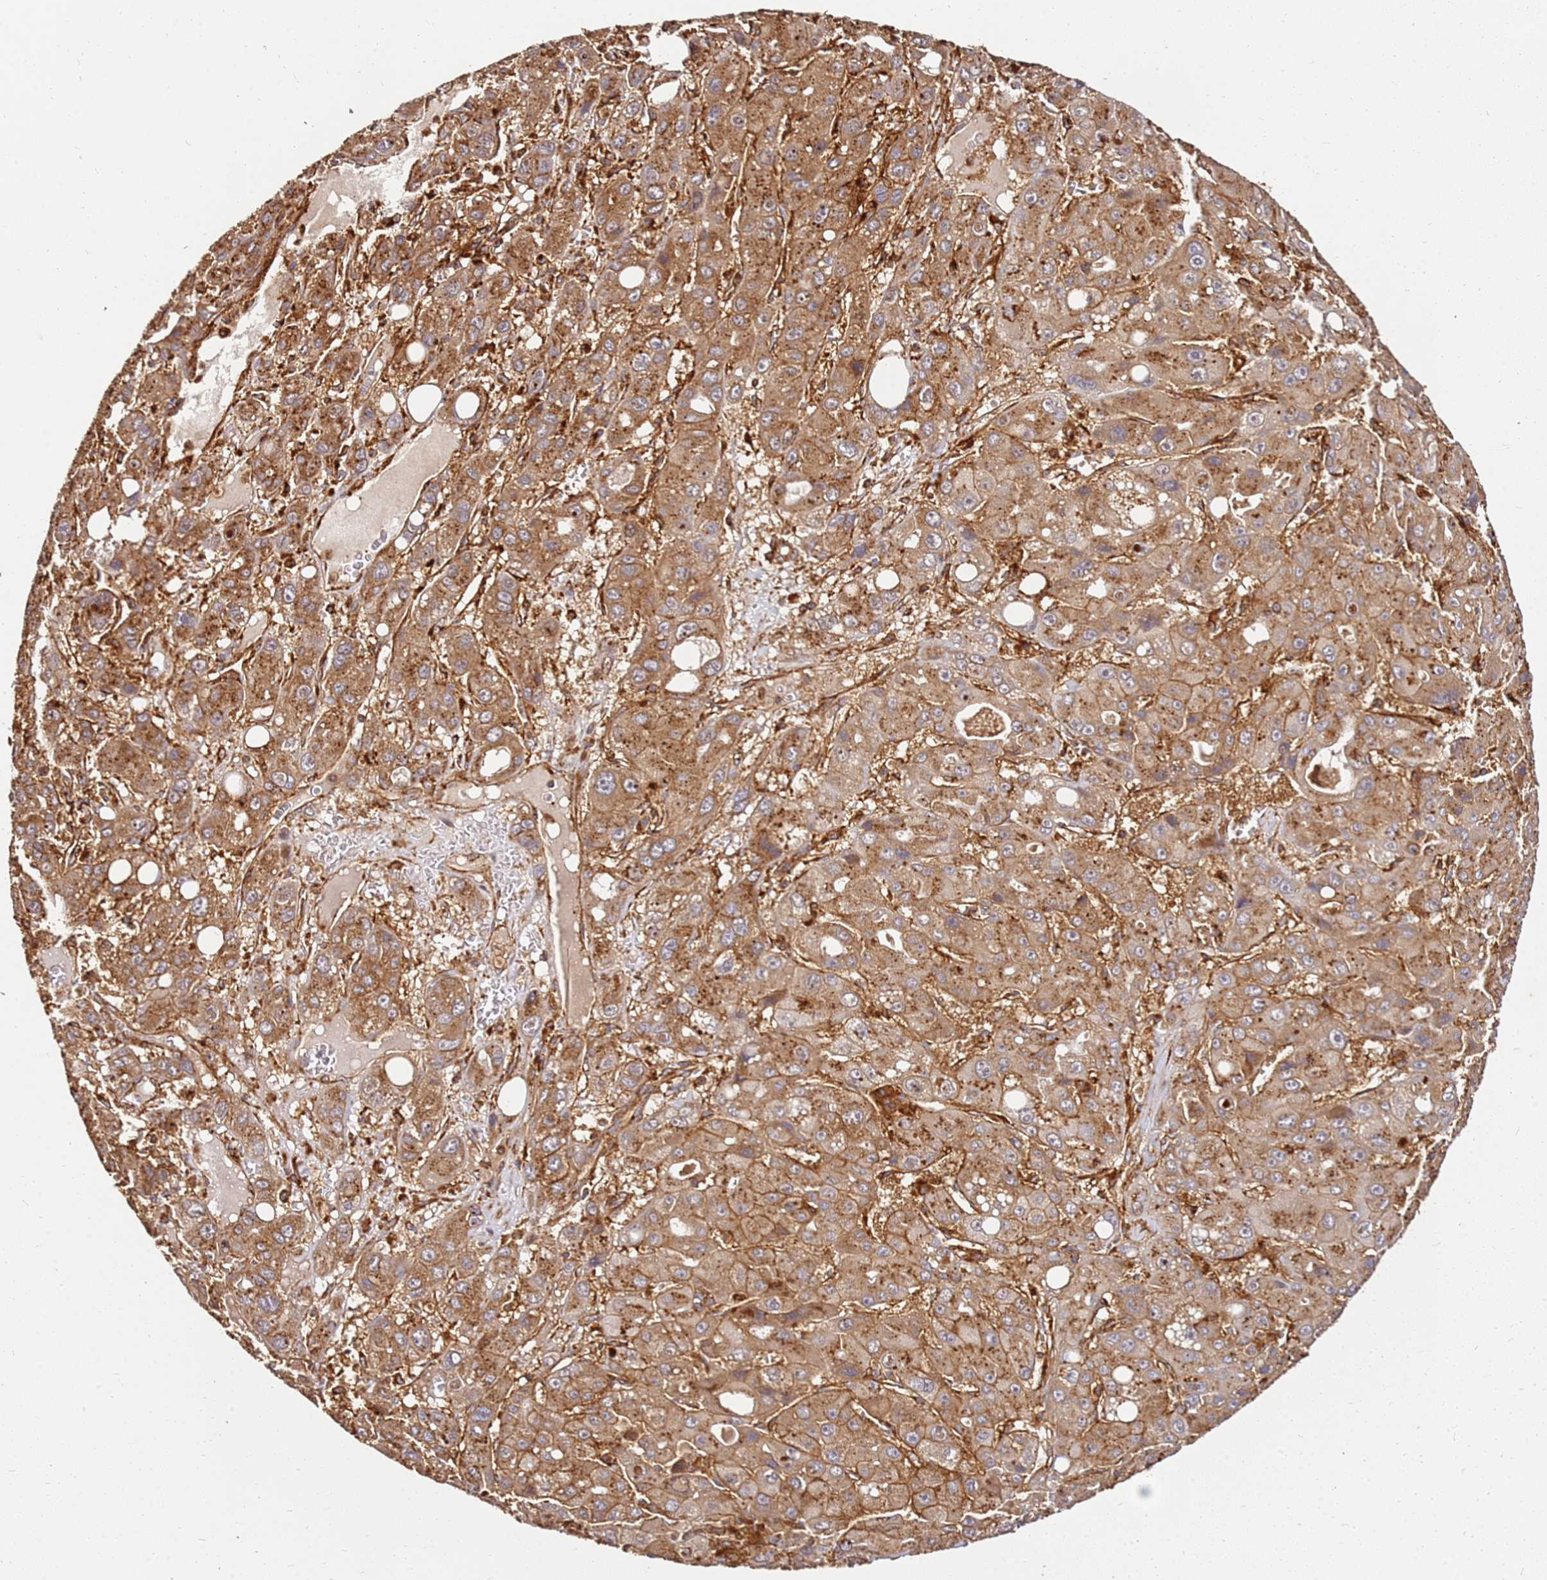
{"staining": {"intensity": "moderate", "quantity": ">75%", "location": "cytoplasmic/membranous"}, "tissue": "liver cancer", "cell_type": "Tumor cells", "image_type": "cancer", "snomed": [{"axis": "morphology", "description": "Carcinoma, Hepatocellular, NOS"}, {"axis": "topography", "description": "Liver"}], "caption": "Immunohistochemistry staining of liver hepatocellular carcinoma, which demonstrates medium levels of moderate cytoplasmic/membranous staining in about >75% of tumor cells indicating moderate cytoplasmic/membranous protein staining. The staining was performed using DAB (3,3'-diaminobenzidine) (brown) for protein detection and nuclei were counterstained in hematoxylin (blue).", "gene": "DVL3", "patient": {"sex": "male", "age": 55}}